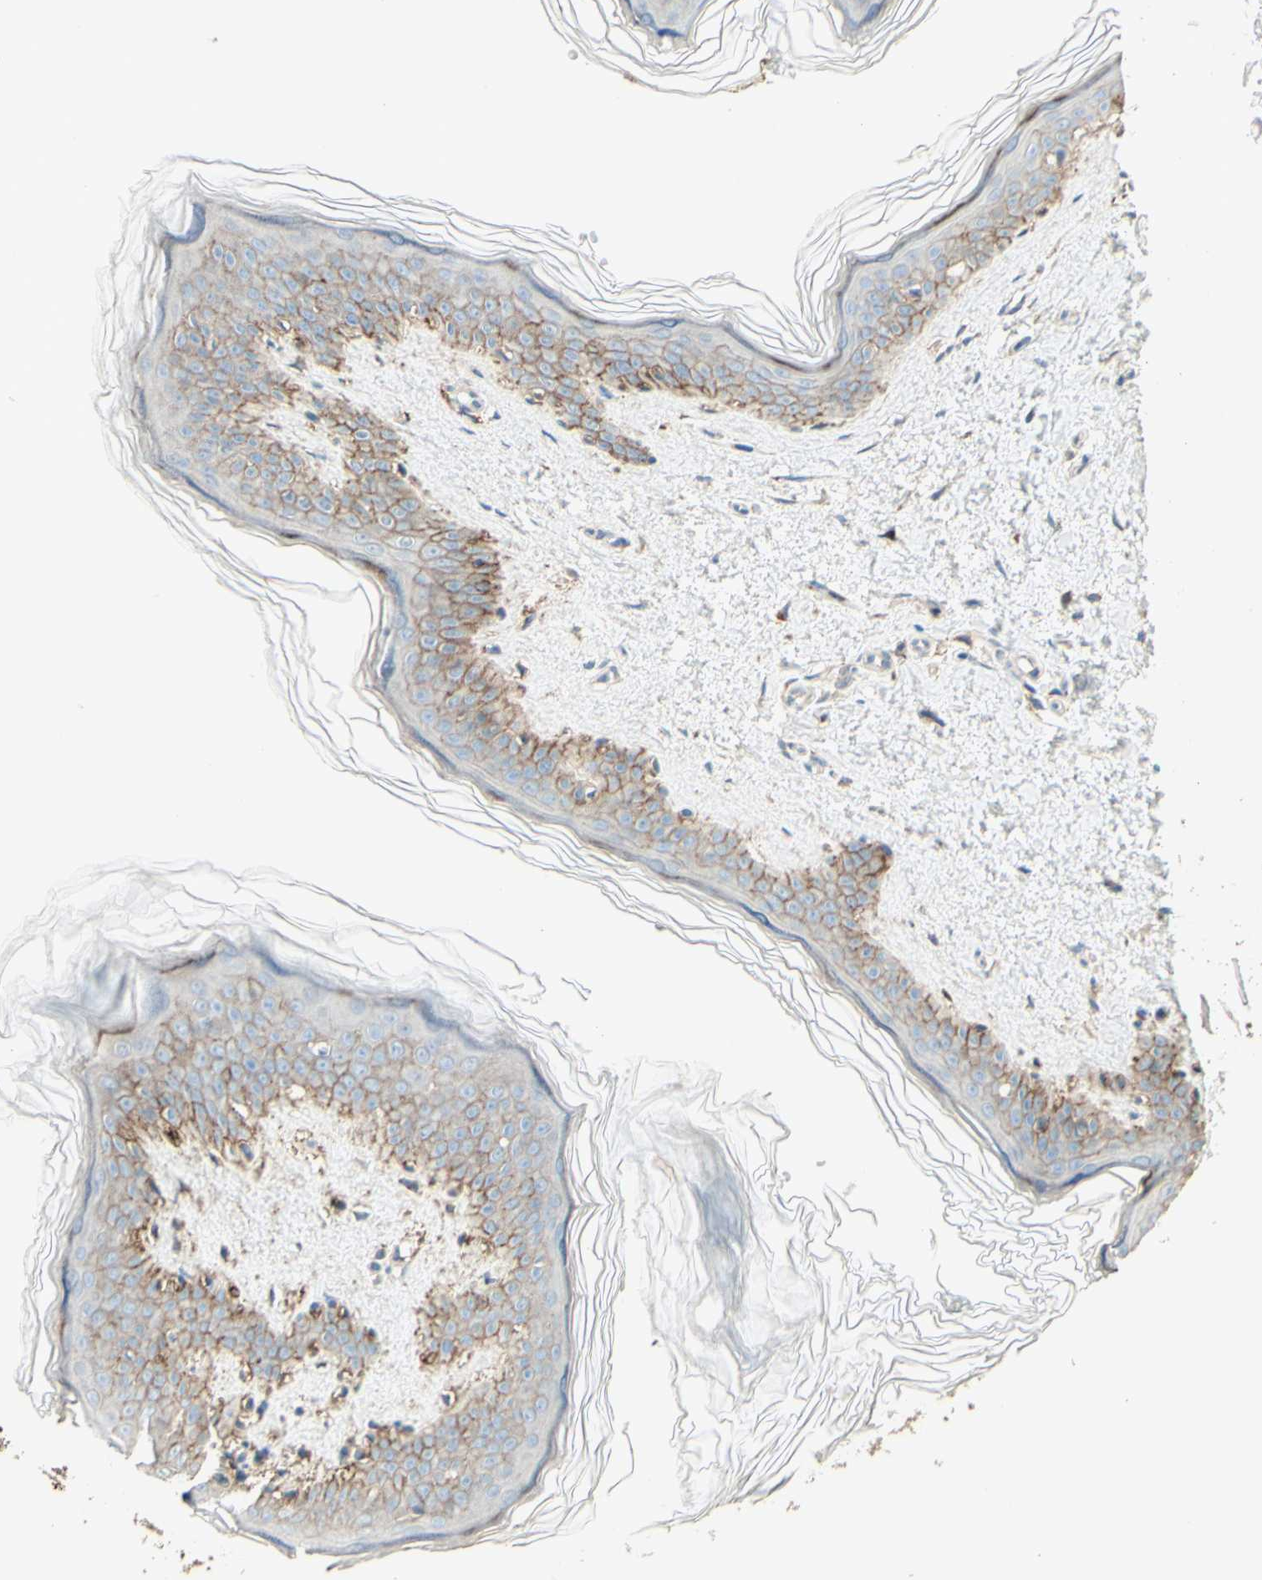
{"staining": {"intensity": "negative", "quantity": "none", "location": "none"}, "tissue": "skin", "cell_type": "Fibroblasts", "image_type": "normal", "snomed": [{"axis": "morphology", "description": "Normal tissue, NOS"}, {"axis": "topography", "description": "Skin"}], "caption": "Normal skin was stained to show a protein in brown. There is no significant positivity in fibroblasts. The staining is performed using DAB brown chromogen with nuclei counter-stained in using hematoxylin.", "gene": "RNF149", "patient": {"sex": "female", "age": 41}}